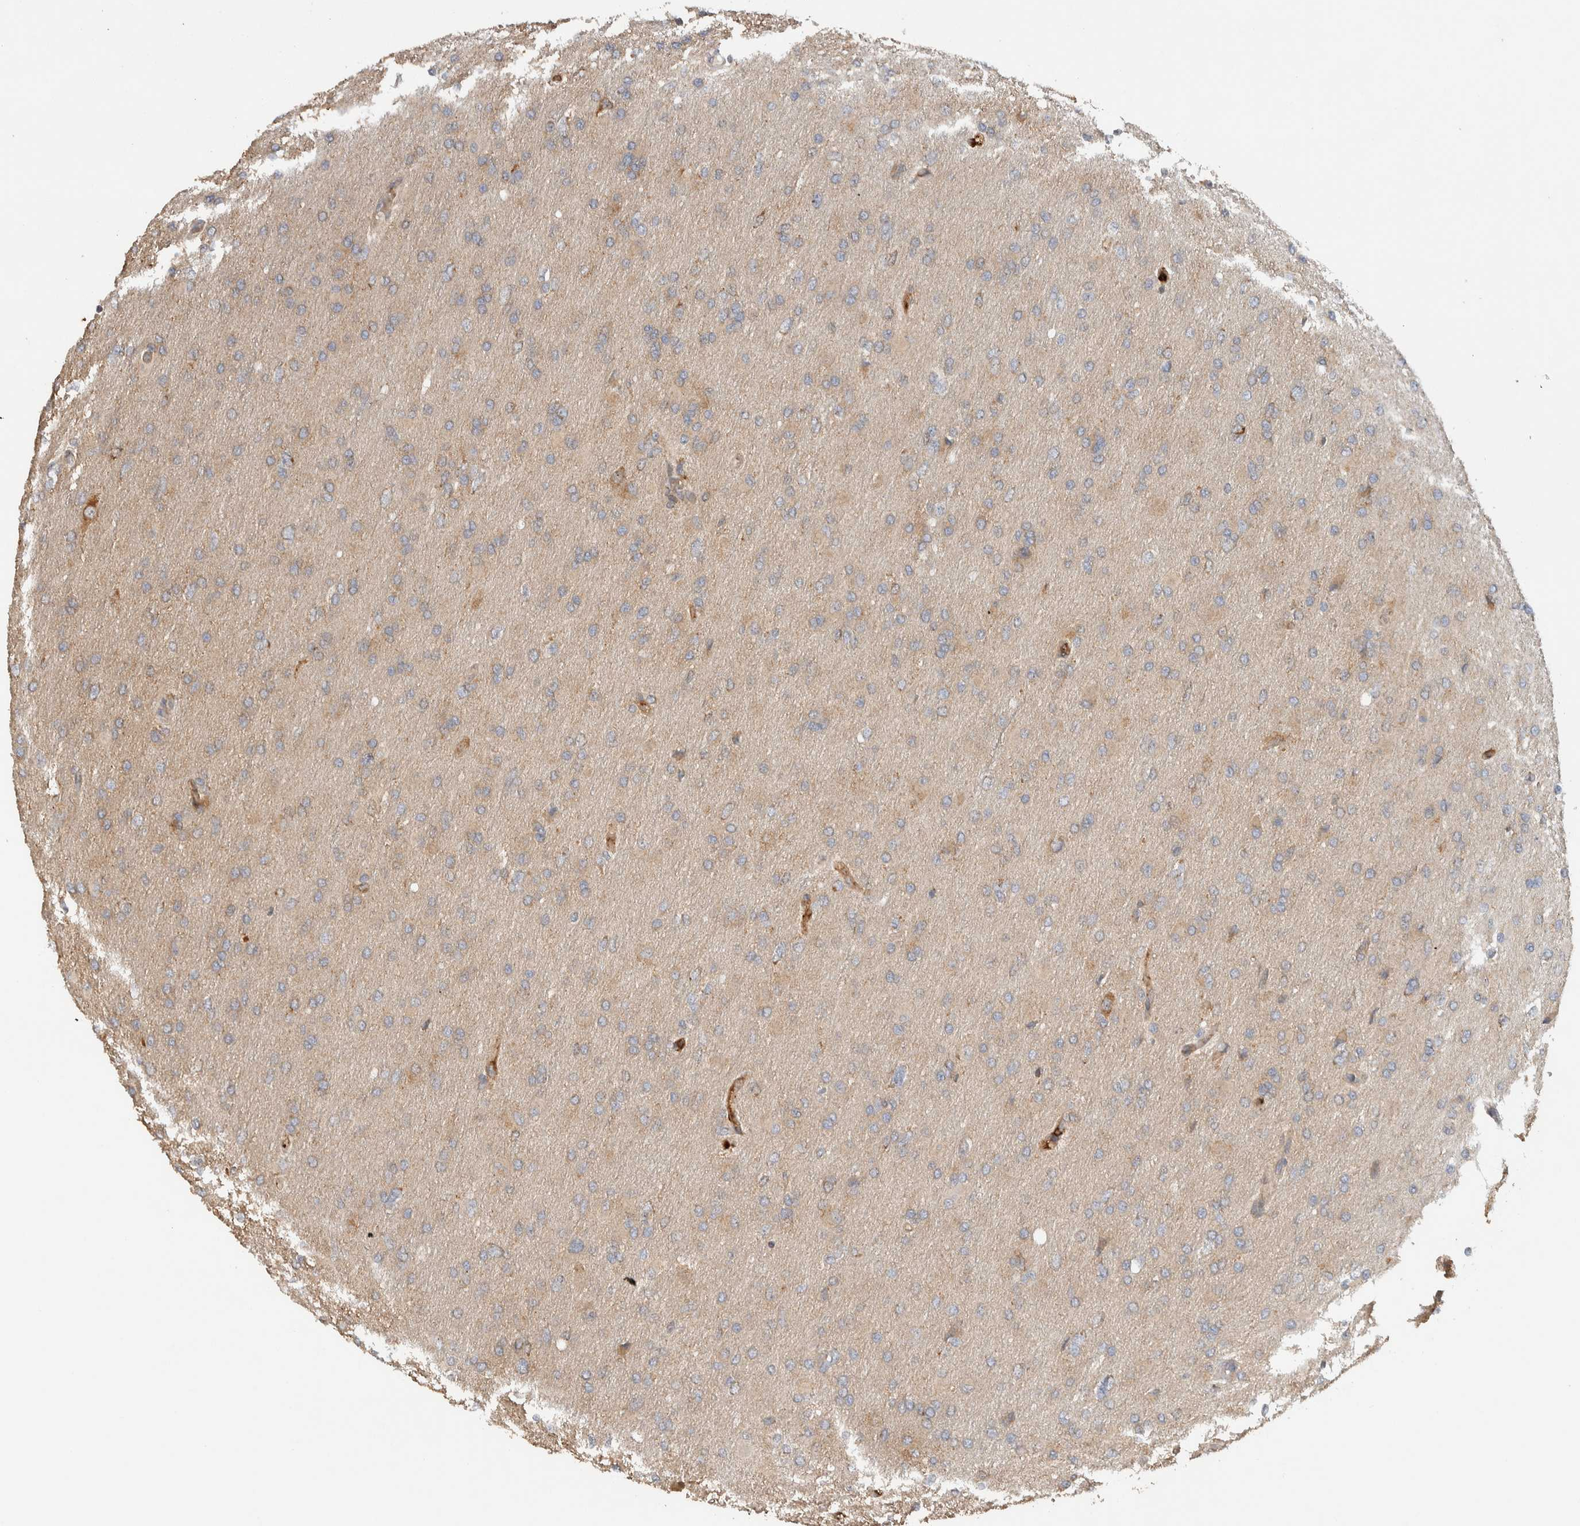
{"staining": {"intensity": "weak", "quantity": ">75%", "location": "cytoplasmic/membranous"}, "tissue": "glioma", "cell_type": "Tumor cells", "image_type": "cancer", "snomed": [{"axis": "morphology", "description": "Glioma, malignant, High grade"}, {"axis": "topography", "description": "Cerebral cortex"}], "caption": "Protein analysis of glioma tissue demonstrates weak cytoplasmic/membranous staining in approximately >75% of tumor cells. (Brightfield microscopy of DAB IHC at high magnification).", "gene": "VPS53", "patient": {"sex": "female", "age": 36}}